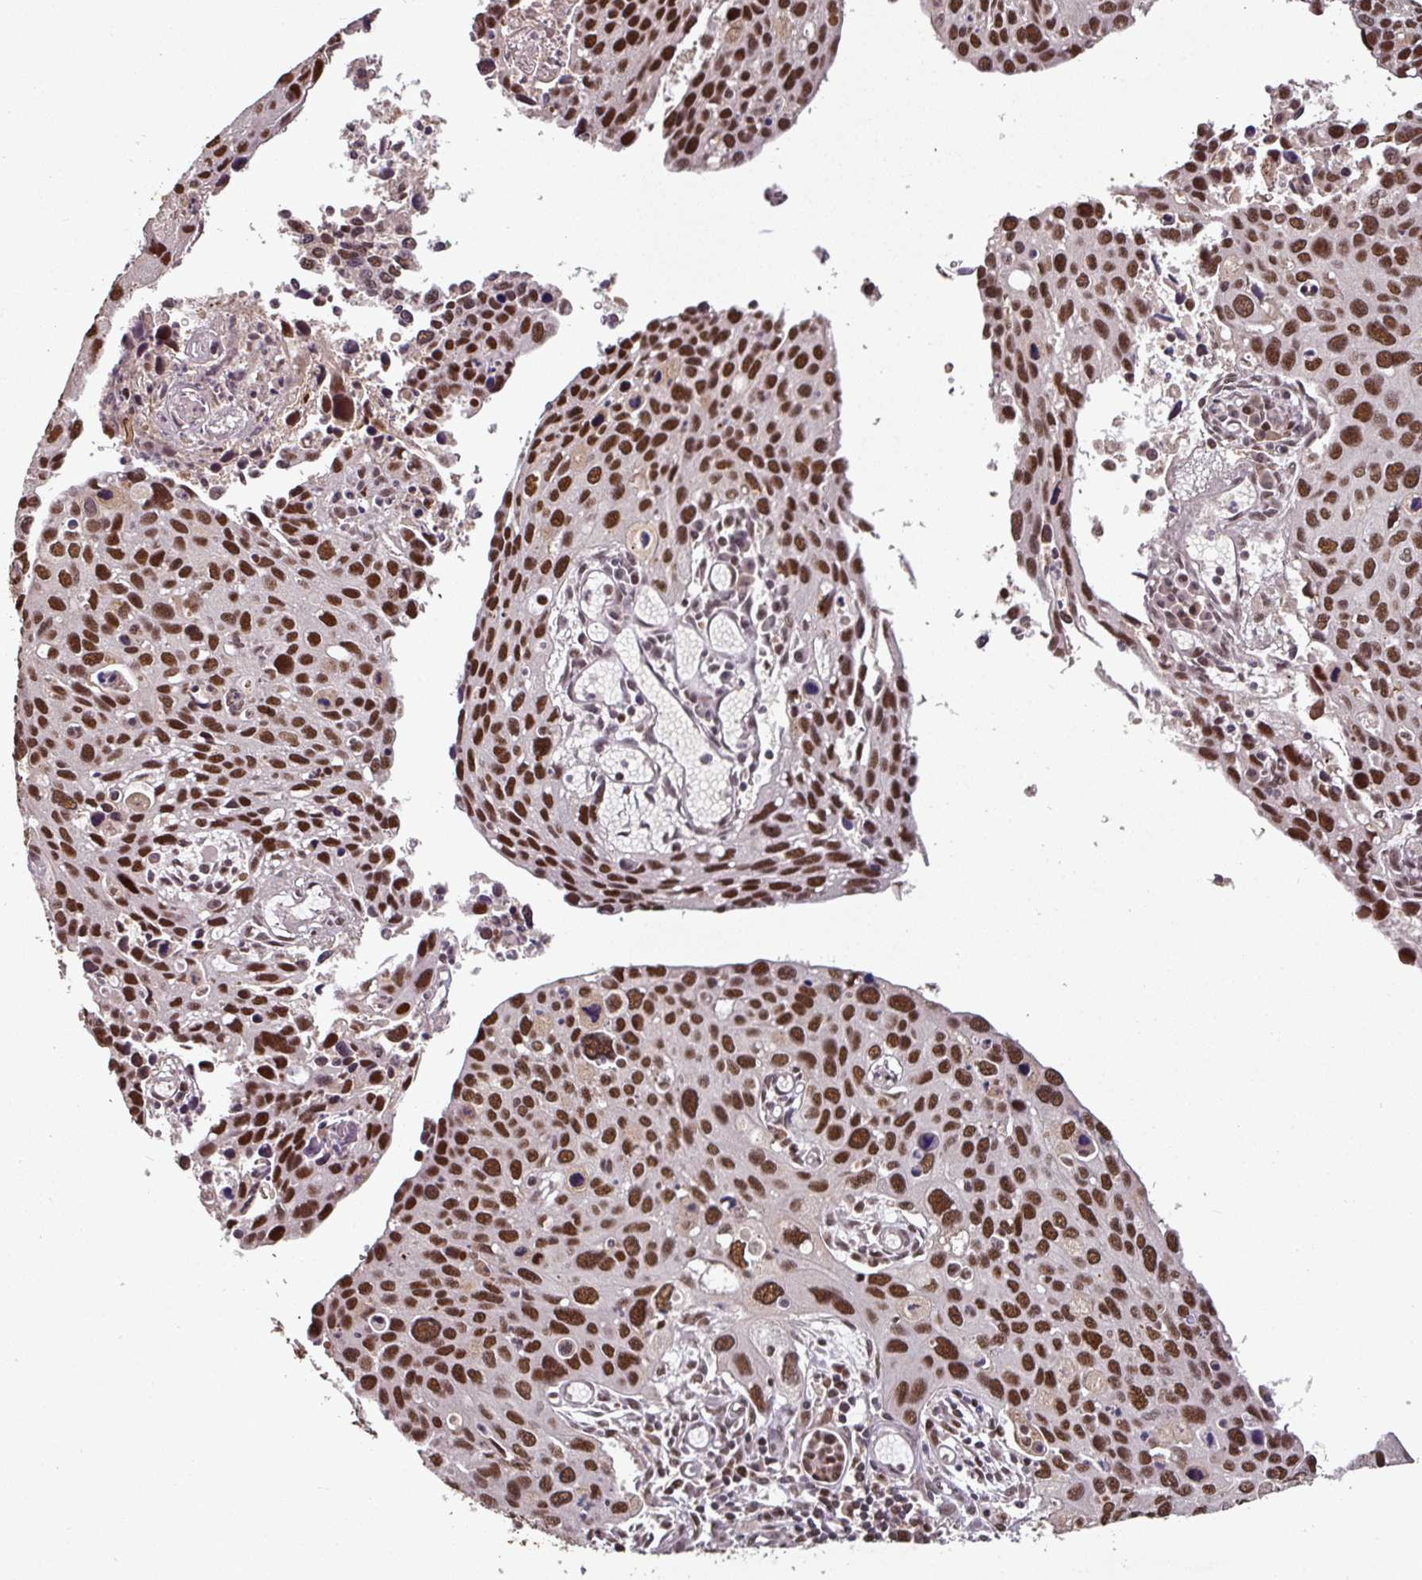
{"staining": {"intensity": "strong", "quantity": ">75%", "location": "nuclear"}, "tissue": "cervical cancer", "cell_type": "Tumor cells", "image_type": "cancer", "snomed": [{"axis": "morphology", "description": "Squamous cell carcinoma, NOS"}, {"axis": "topography", "description": "Cervix"}], "caption": "A brown stain highlights strong nuclear positivity of a protein in human cervical cancer tumor cells.", "gene": "POLD1", "patient": {"sex": "female", "age": 55}}